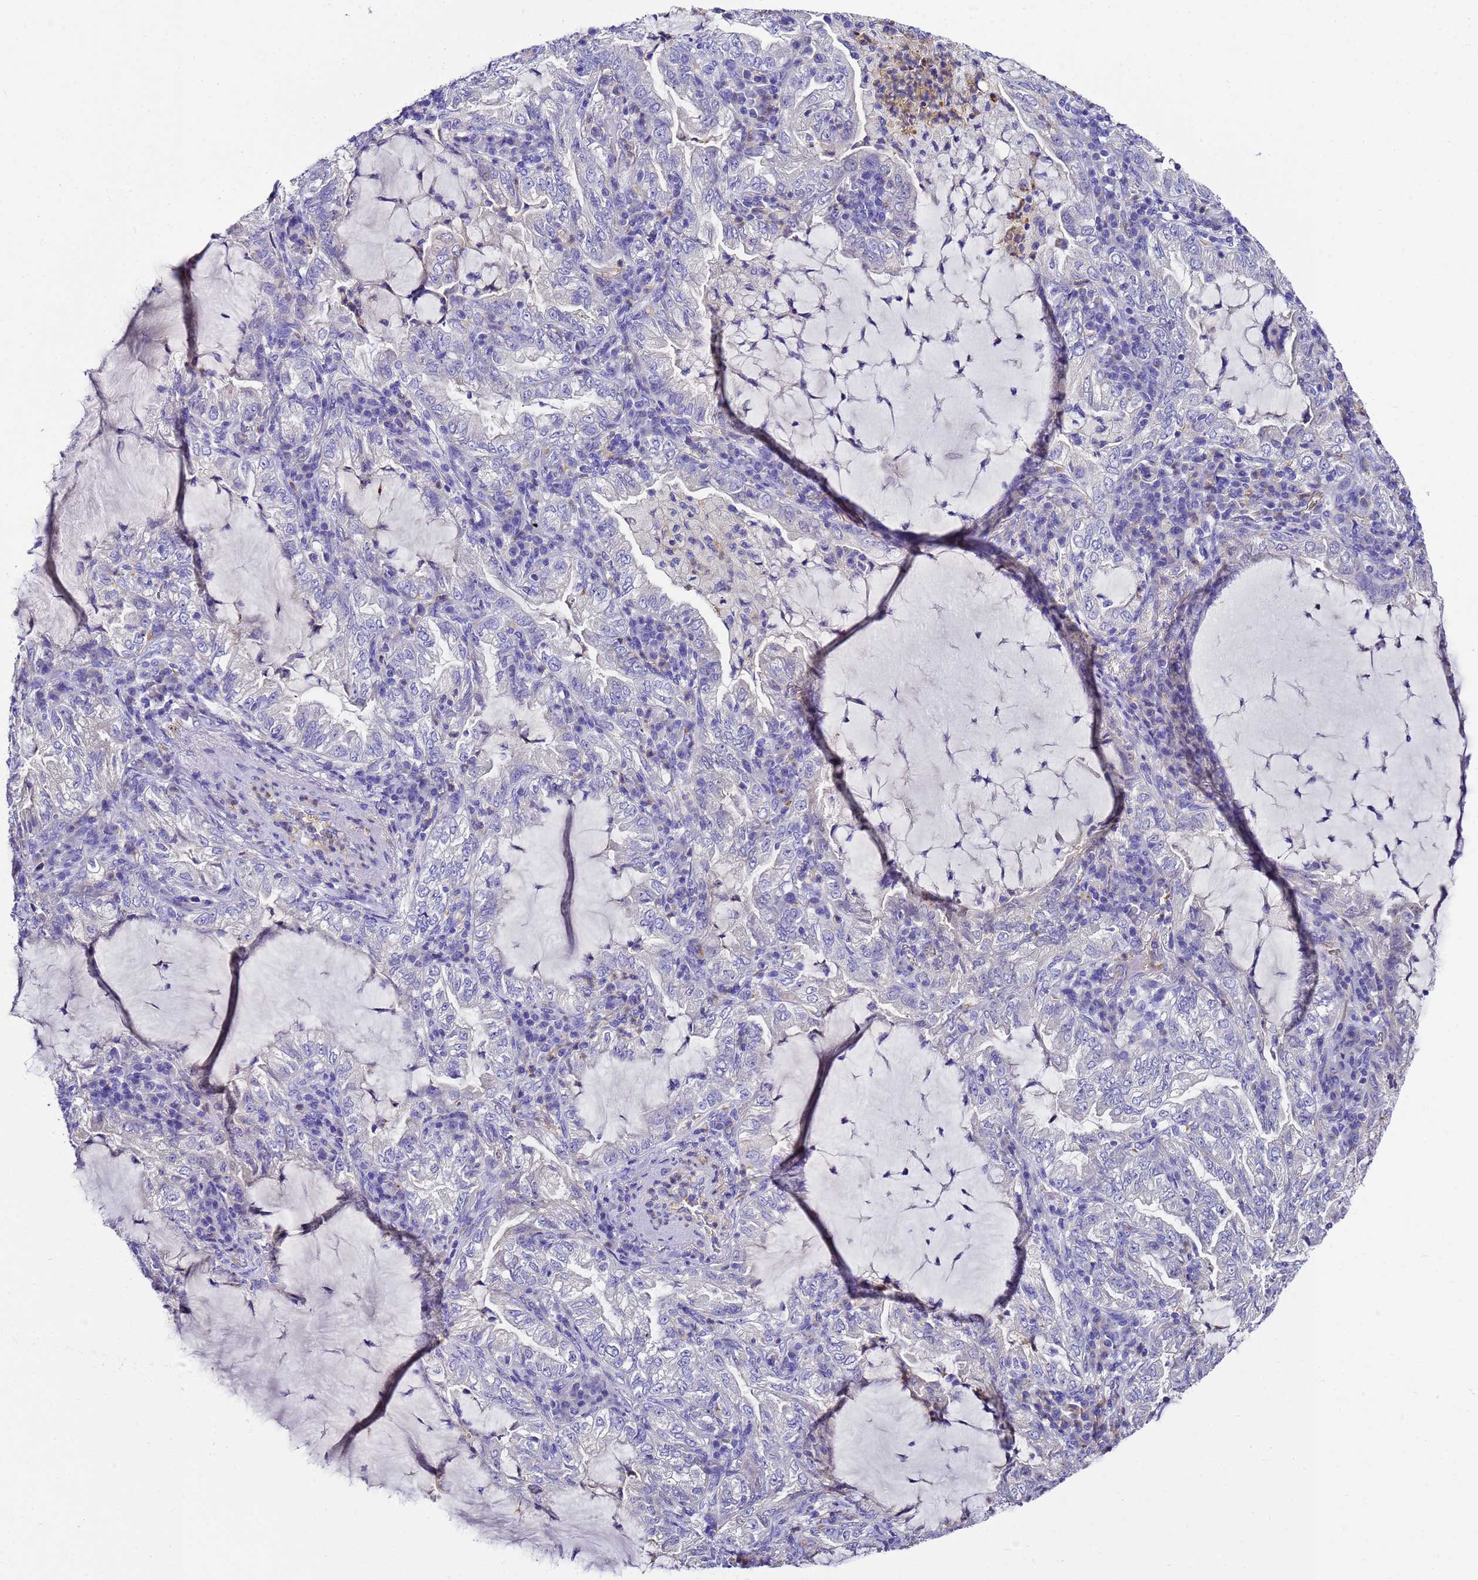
{"staining": {"intensity": "negative", "quantity": "none", "location": "none"}, "tissue": "lung cancer", "cell_type": "Tumor cells", "image_type": "cancer", "snomed": [{"axis": "morphology", "description": "Adenocarcinoma, NOS"}, {"axis": "topography", "description": "Lung"}], "caption": "Photomicrograph shows no significant protein positivity in tumor cells of lung cancer (adenocarcinoma).", "gene": "UGT2A1", "patient": {"sex": "female", "age": 73}}